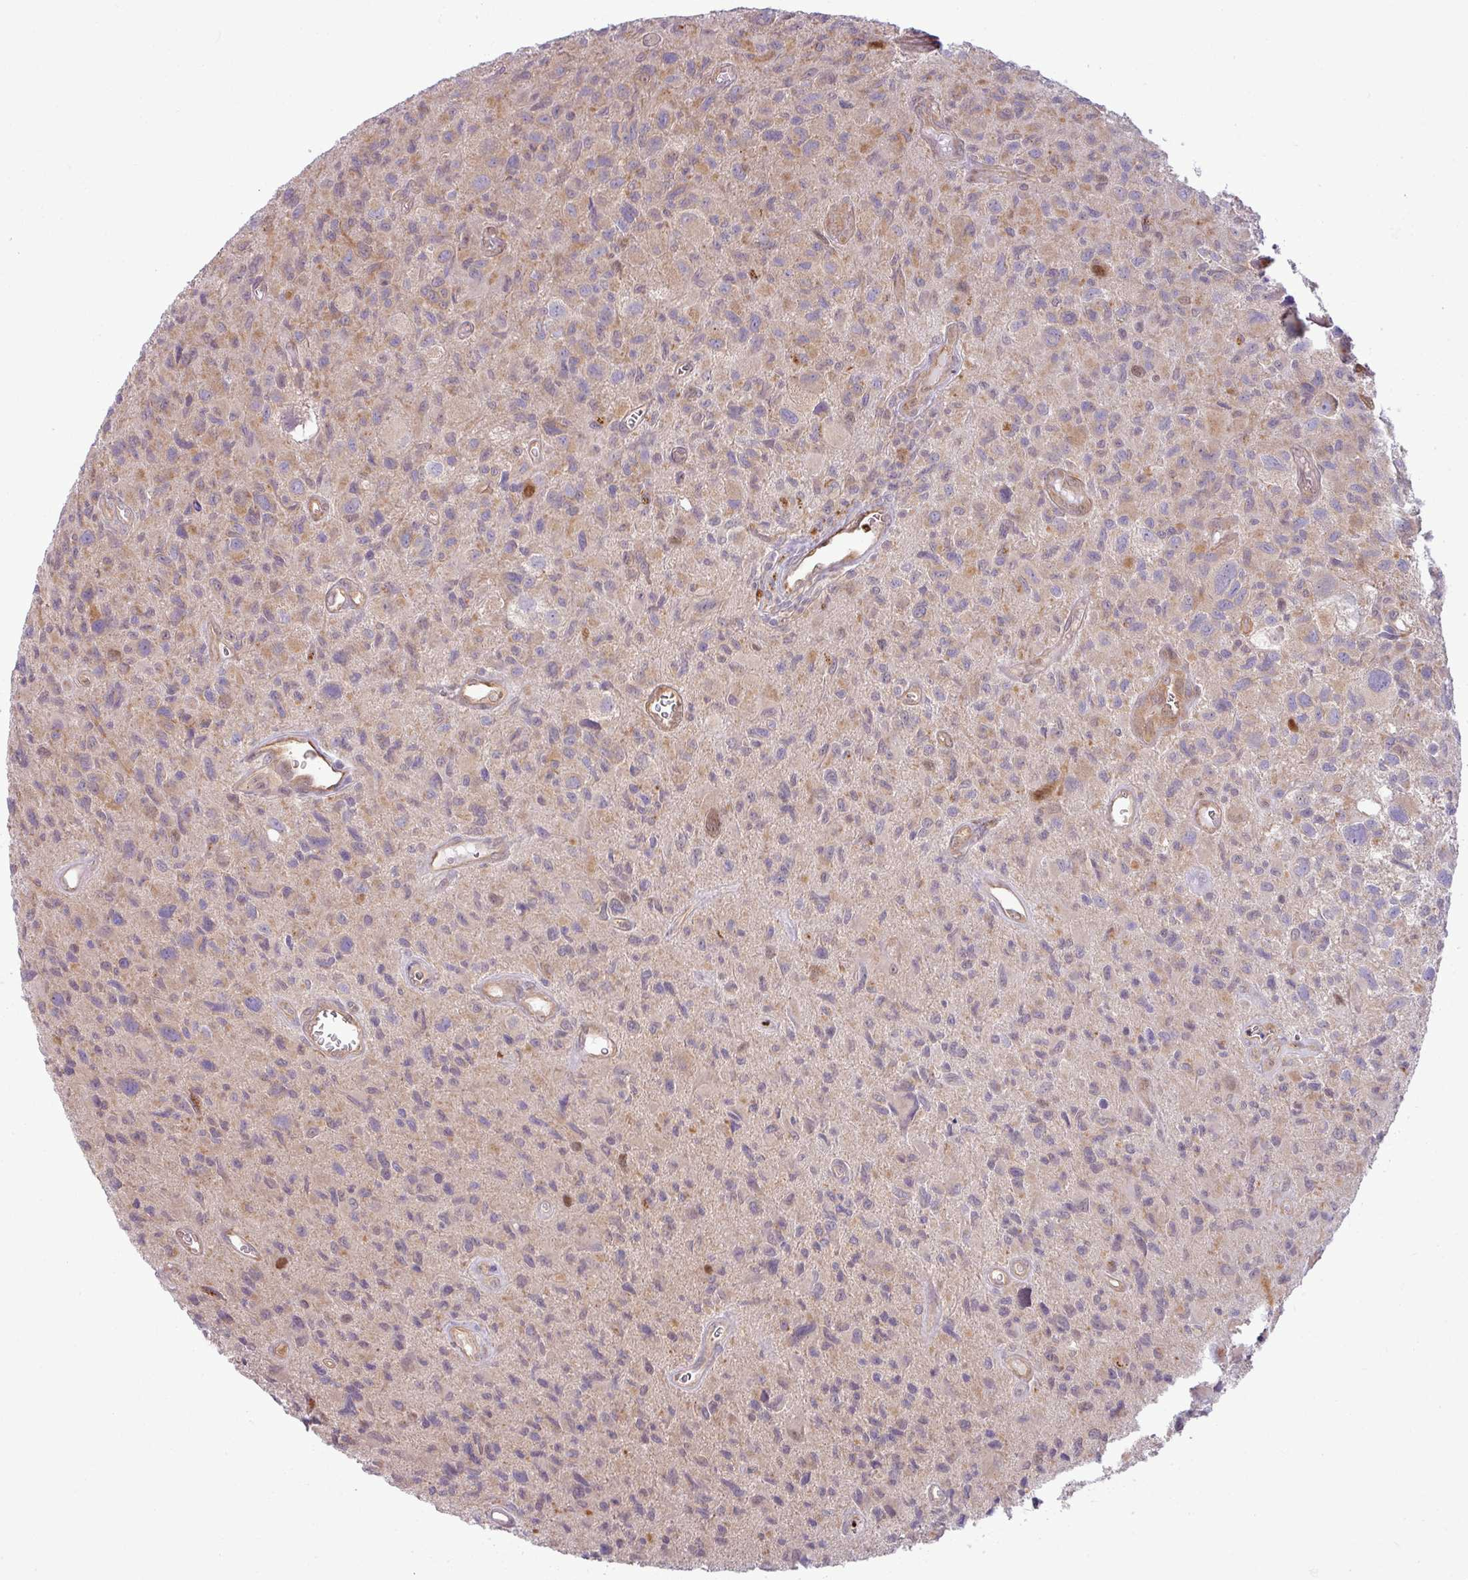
{"staining": {"intensity": "moderate", "quantity": "<25%", "location": "cytoplasmic/membranous"}, "tissue": "glioma", "cell_type": "Tumor cells", "image_type": "cancer", "snomed": [{"axis": "morphology", "description": "Glioma, malignant, High grade"}, {"axis": "topography", "description": "Brain"}], "caption": "Immunohistochemical staining of human malignant glioma (high-grade) displays moderate cytoplasmic/membranous protein staining in about <25% of tumor cells.", "gene": "CCDC144A", "patient": {"sex": "male", "age": 76}}